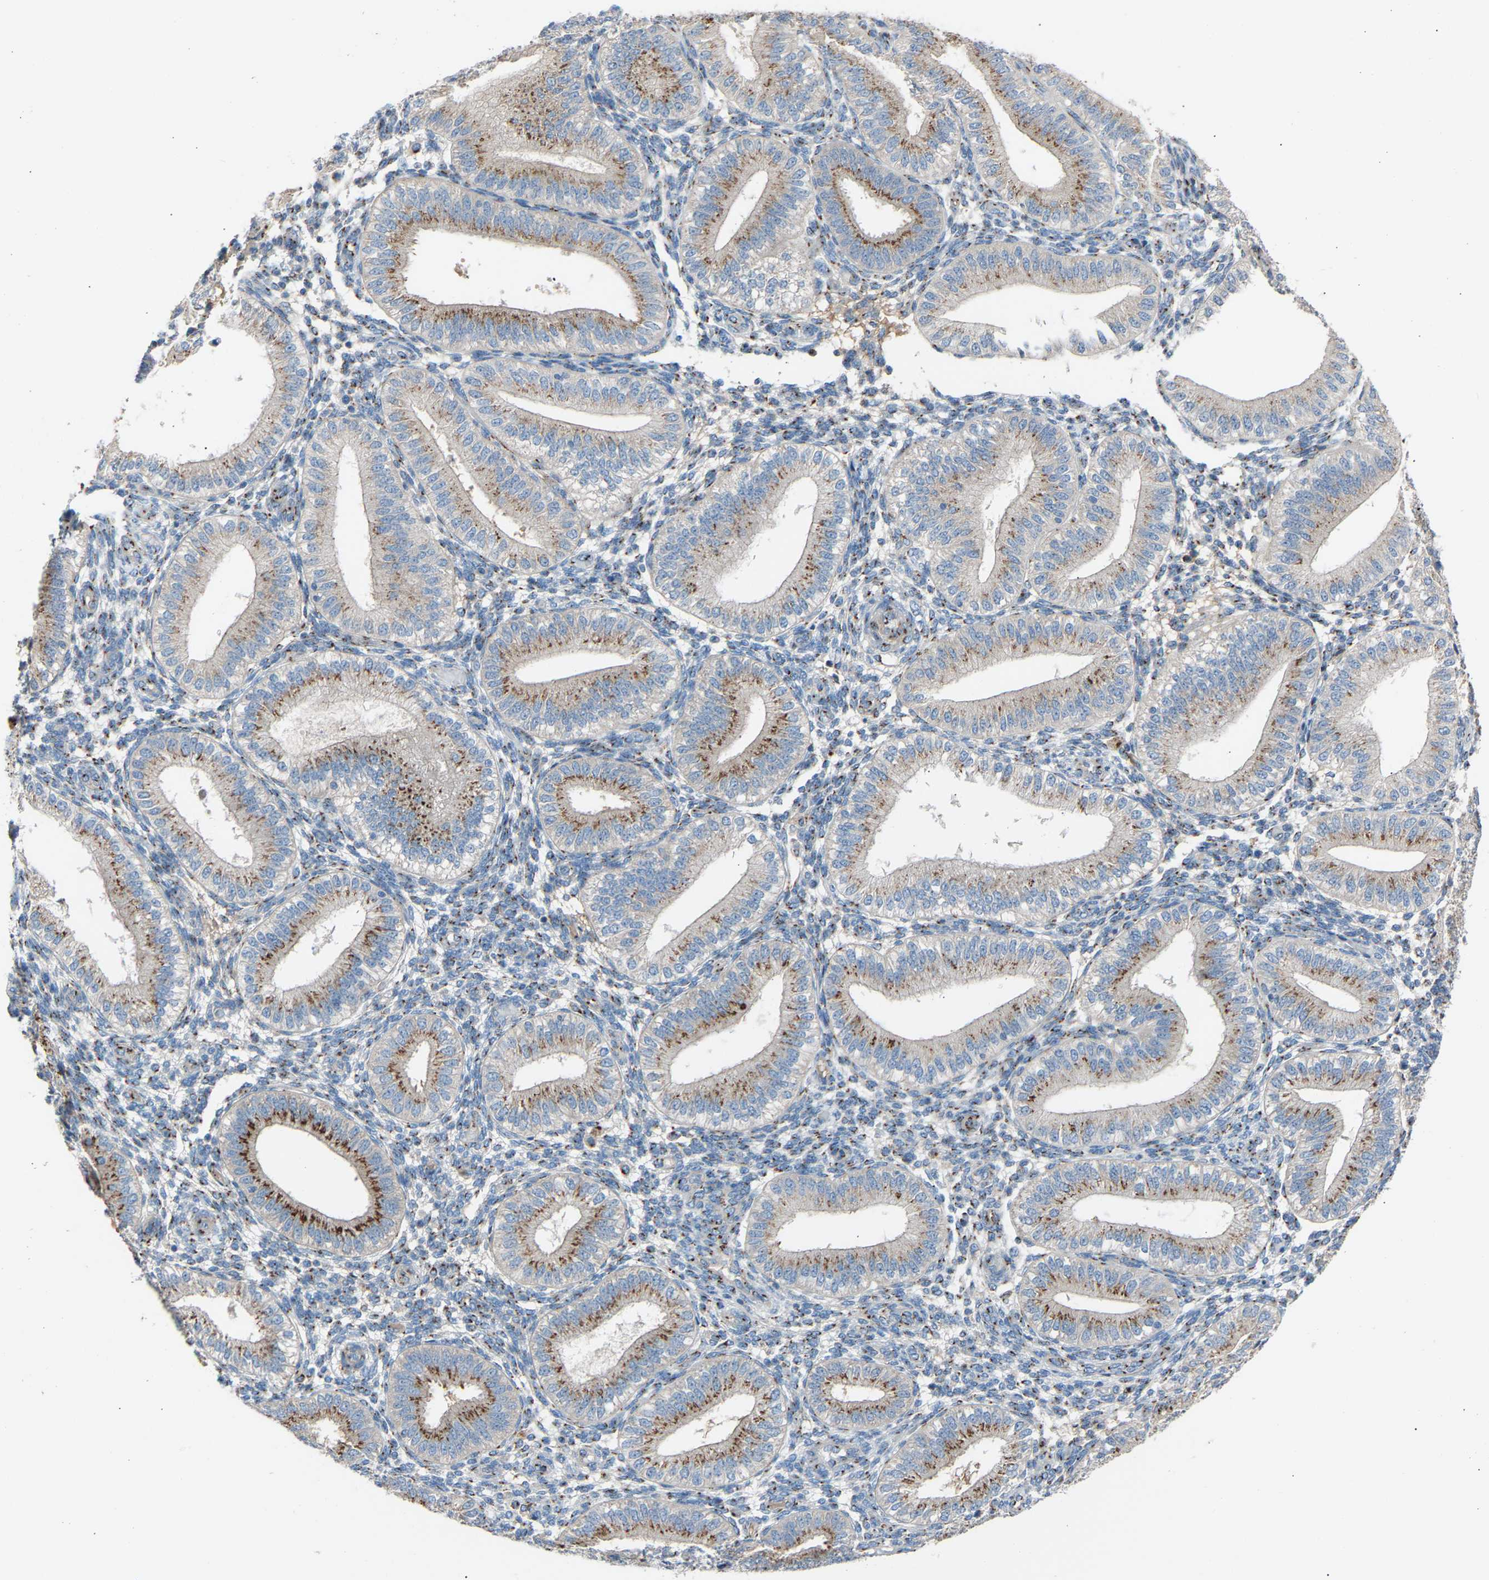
{"staining": {"intensity": "moderate", "quantity": "25%-75%", "location": "cytoplasmic/membranous"}, "tissue": "endometrium", "cell_type": "Cells in endometrial stroma", "image_type": "normal", "snomed": [{"axis": "morphology", "description": "Normal tissue, NOS"}, {"axis": "topography", "description": "Endometrium"}], "caption": "Immunohistochemical staining of benign human endometrium reveals moderate cytoplasmic/membranous protein expression in about 25%-75% of cells in endometrial stroma. (brown staining indicates protein expression, while blue staining denotes nuclei).", "gene": "CYREN", "patient": {"sex": "female", "age": 39}}